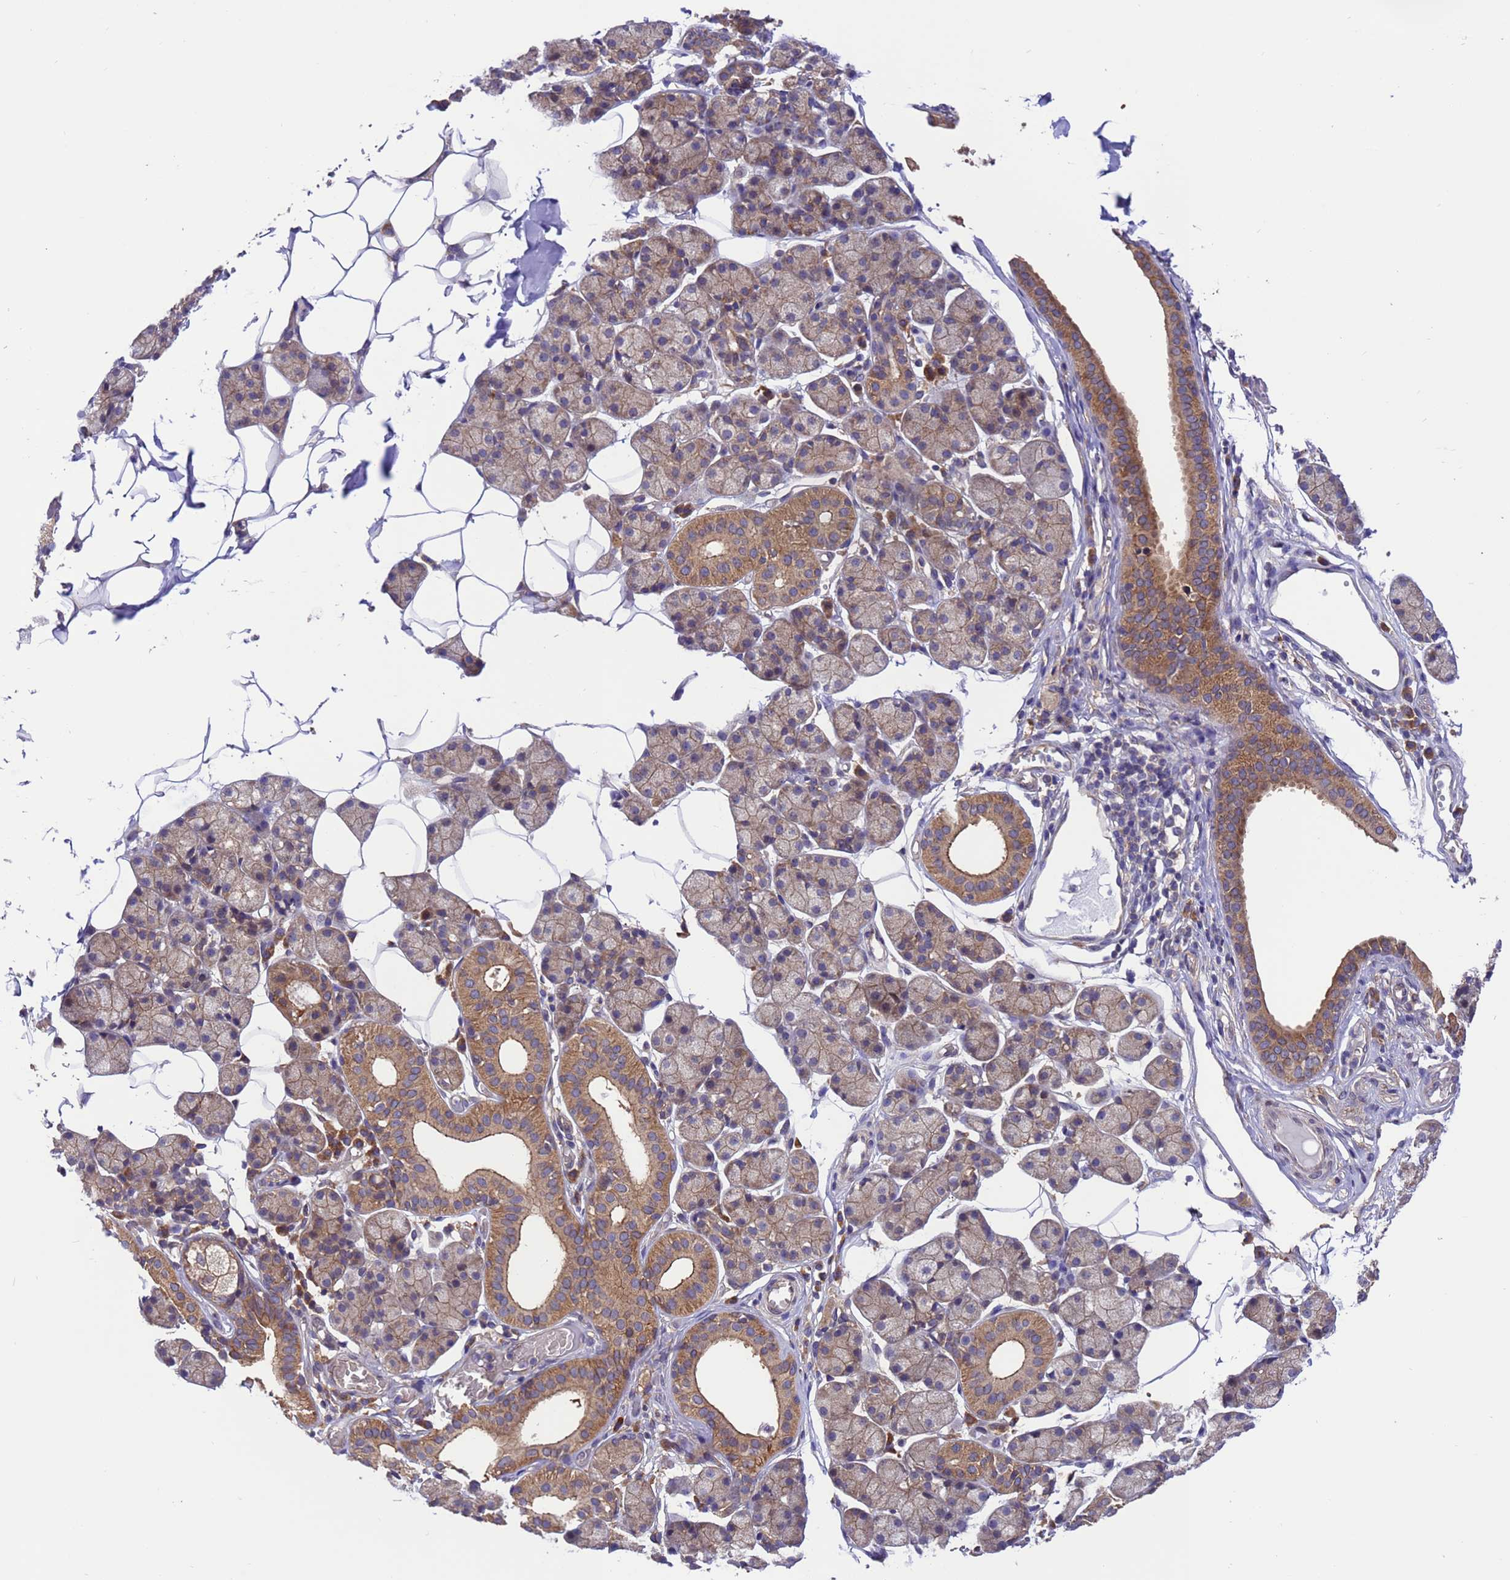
{"staining": {"intensity": "moderate", "quantity": "25%-75%", "location": "cytoplasmic/membranous"}, "tissue": "salivary gland", "cell_type": "Glandular cells", "image_type": "normal", "snomed": [{"axis": "morphology", "description": "Normal tissue, NOS"}, {"axis": "topography", "description": "Salivary gland"}], "caption": "Immunohistochemical staining of normal human salivary gland reveals medium levels of moderate cytoplasmic/membranous positivity in about 25%-75% of glandular cells. The protein is stained brown, and the nuclei are stained in blue (DAB (3,3'-diaminobenzidine) IHC with brightfield microscopy, high magnification).", "gene": "ARHGAP12", "patient": {"sex": "female", "age": 33}}